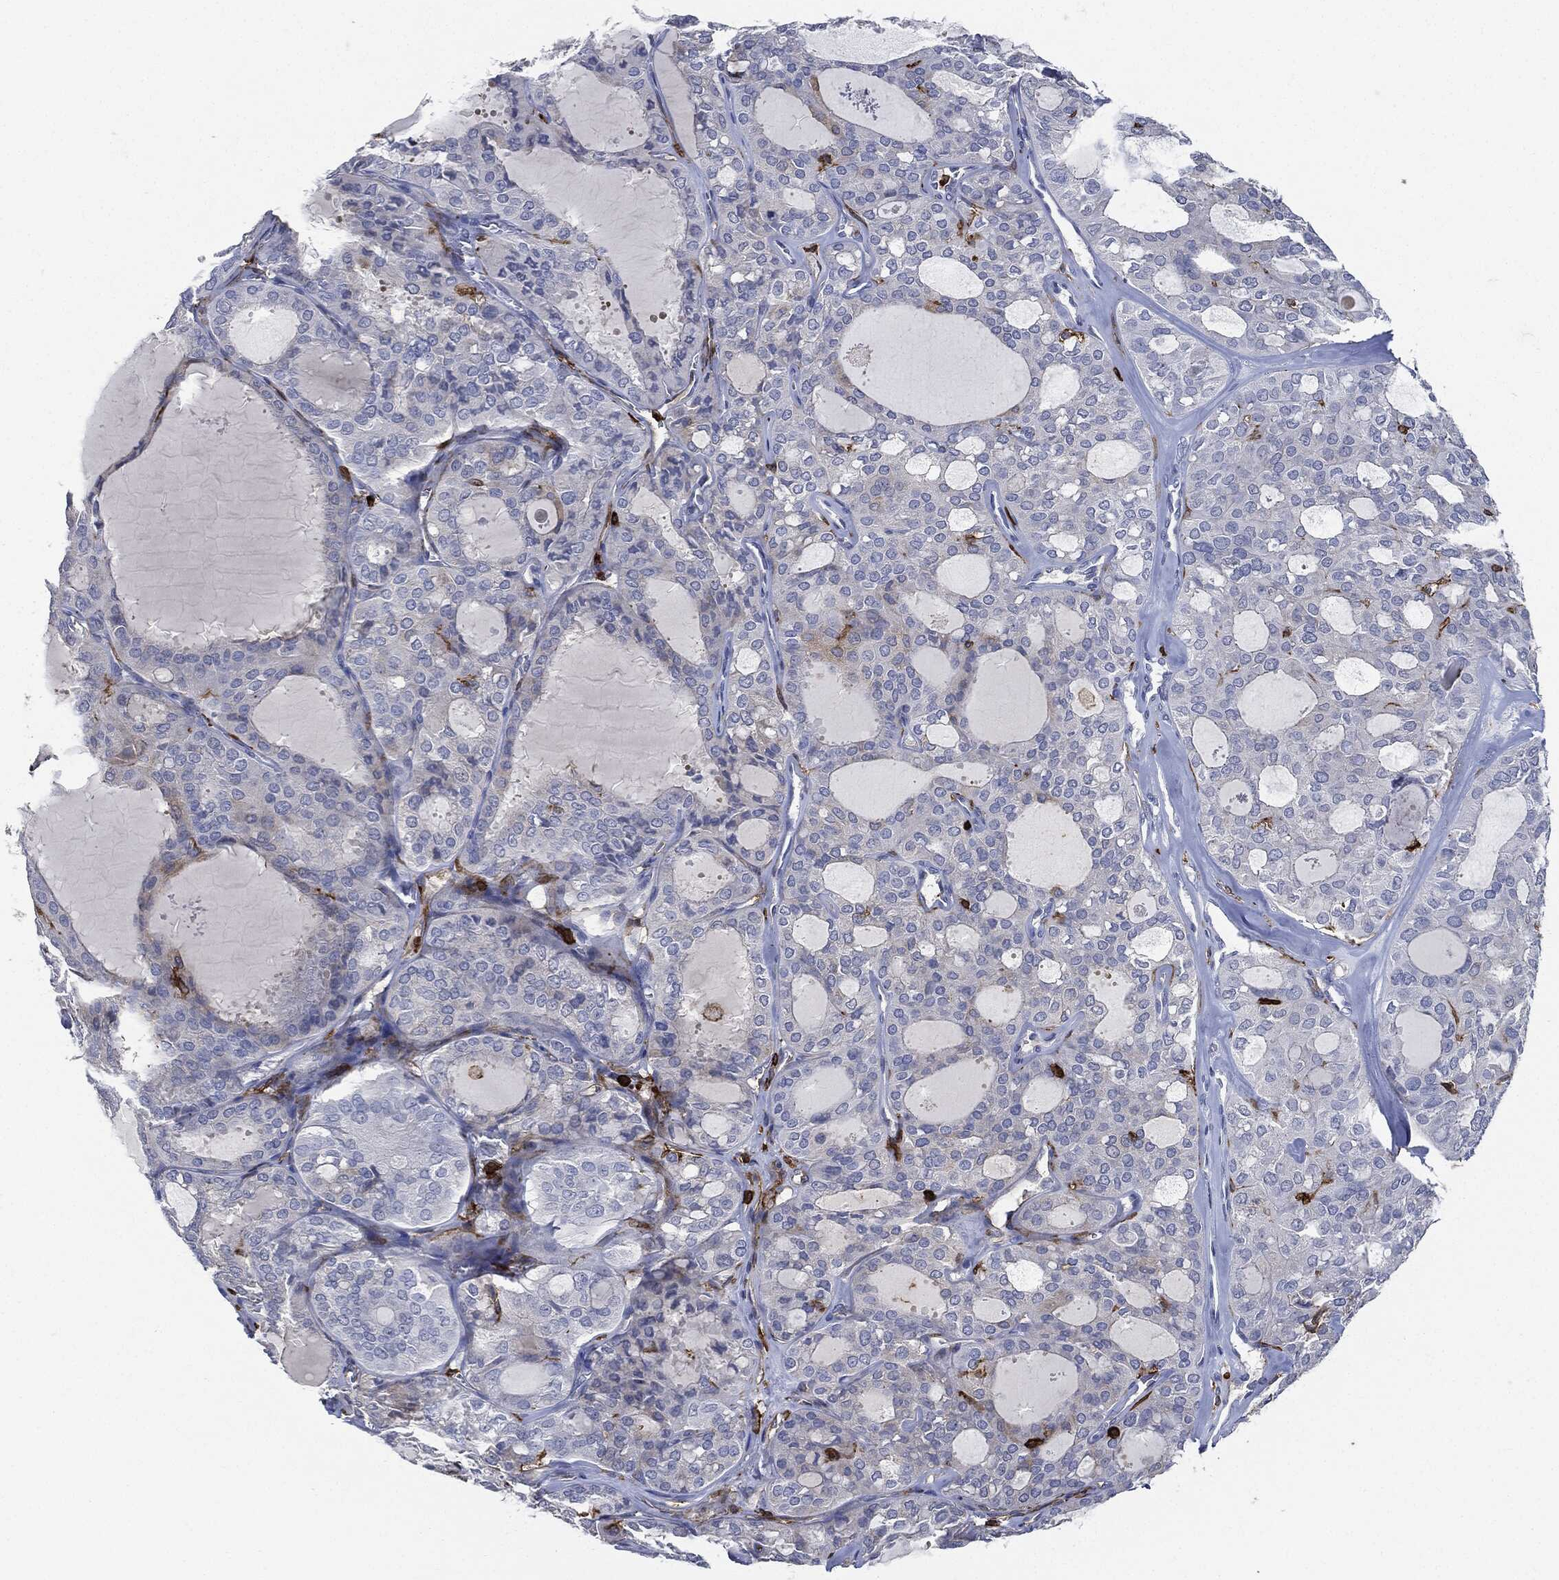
{"staining": {"intensity": "negative", "quantity": "none", "location": "none"}, "tissue": "thyroid cancer", "cell_type": "Tumor cells", "image_type": "cancer", "snomed": [{"axis": "morphology", "description": "Follicular adenoma carcinoma, NOS"}, {"axis": "topography", "description": "Thyroid gland"}], "caption": "Protein analysis of follicular adenoma carcinoma (thyroid) reveals no significant staining in tumor cells.", "gene": "PTPRC", "patient": {"sex": "male", "age": 75}}